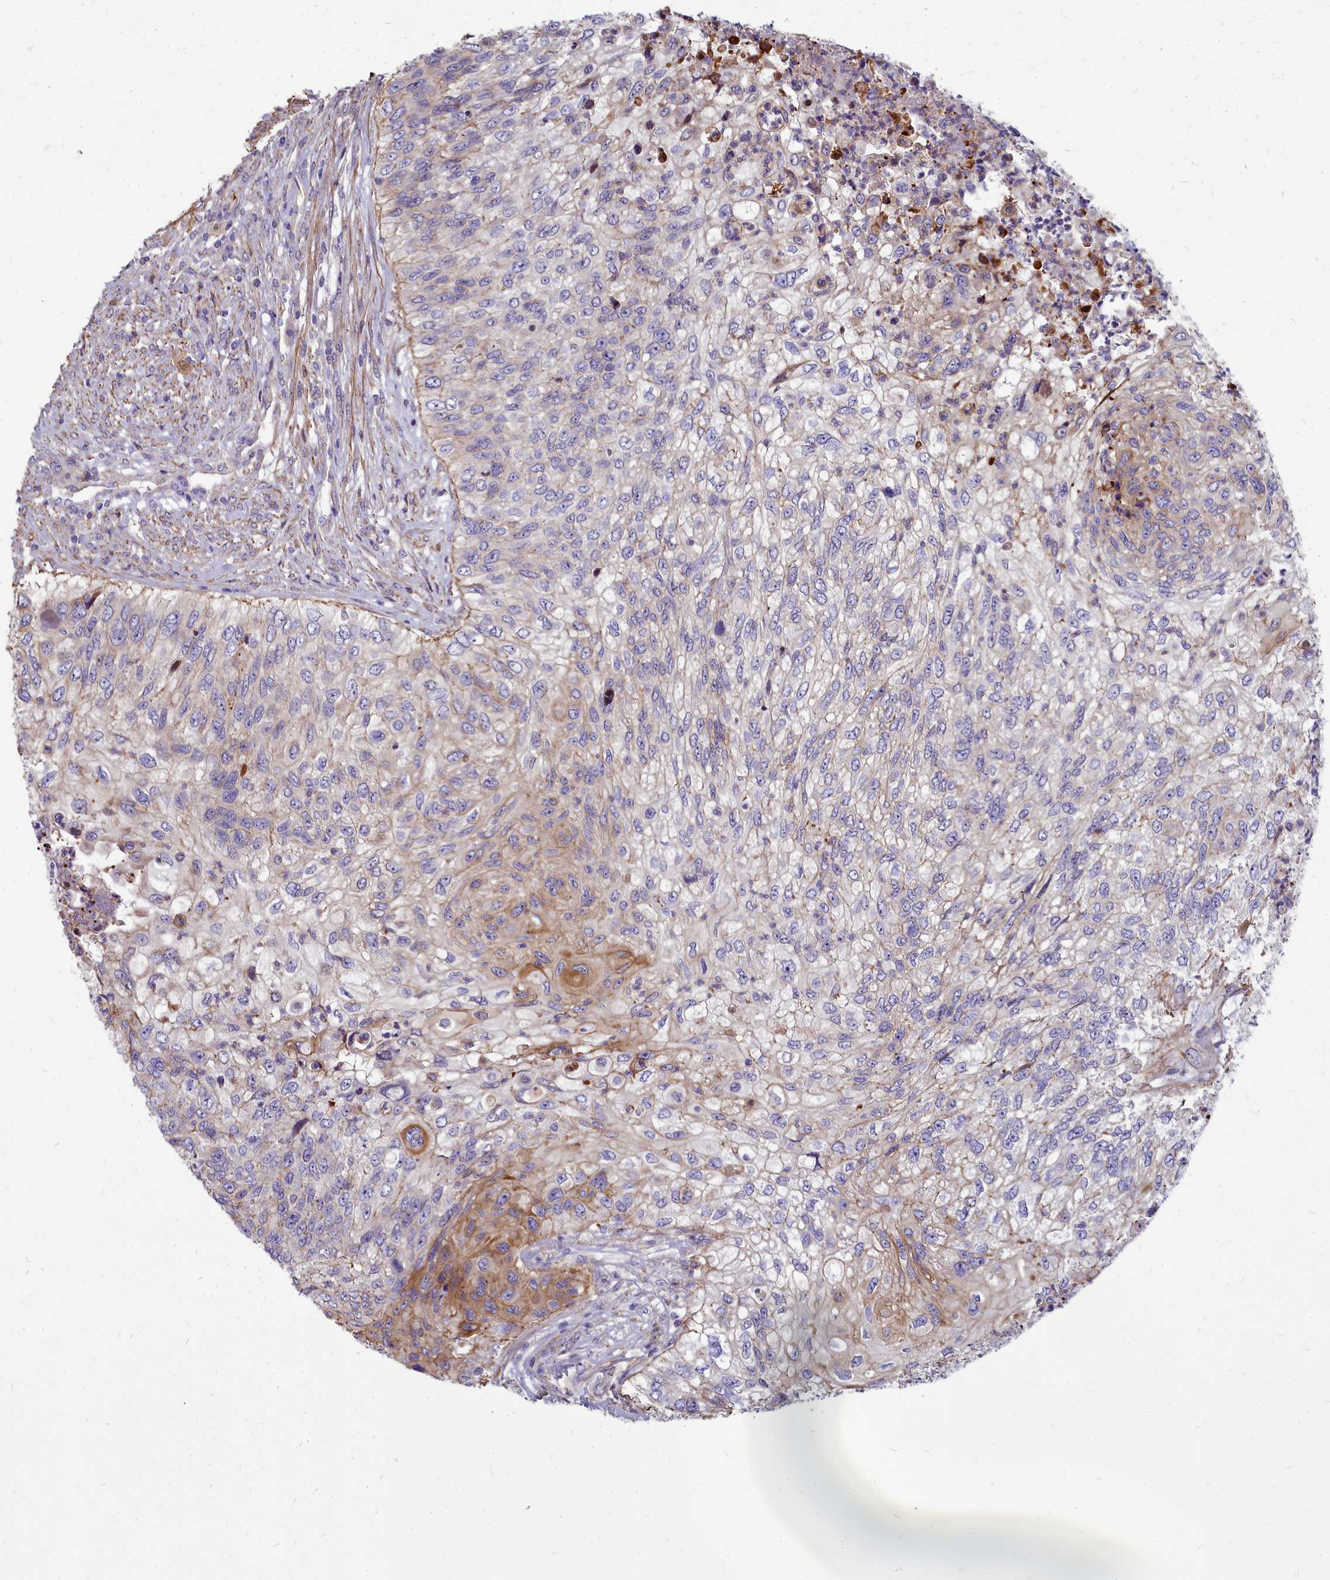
{"staining": {"intensity": "moderate", "quantity": "<25%", "location": "cytoplasmic/membranous"}, "tissue": "urothelial cancer", "cell_type": "Tumor cells", "image_type": "cancer", "snomed": [{"axis": "morphology", "description": "Urothelial carcinoma, High grade"}, {"axis": "topography", "description": "Urinary bladder"}], "caption": "Immunohistochemical staining of high-grade urothelial carcinoma reveals low levels of moderate cytoplasmic/membranous staining in approximately <25% of tumor cells.", "gene": "TTC5", "patient": {"sex": "female", "age": 60}}